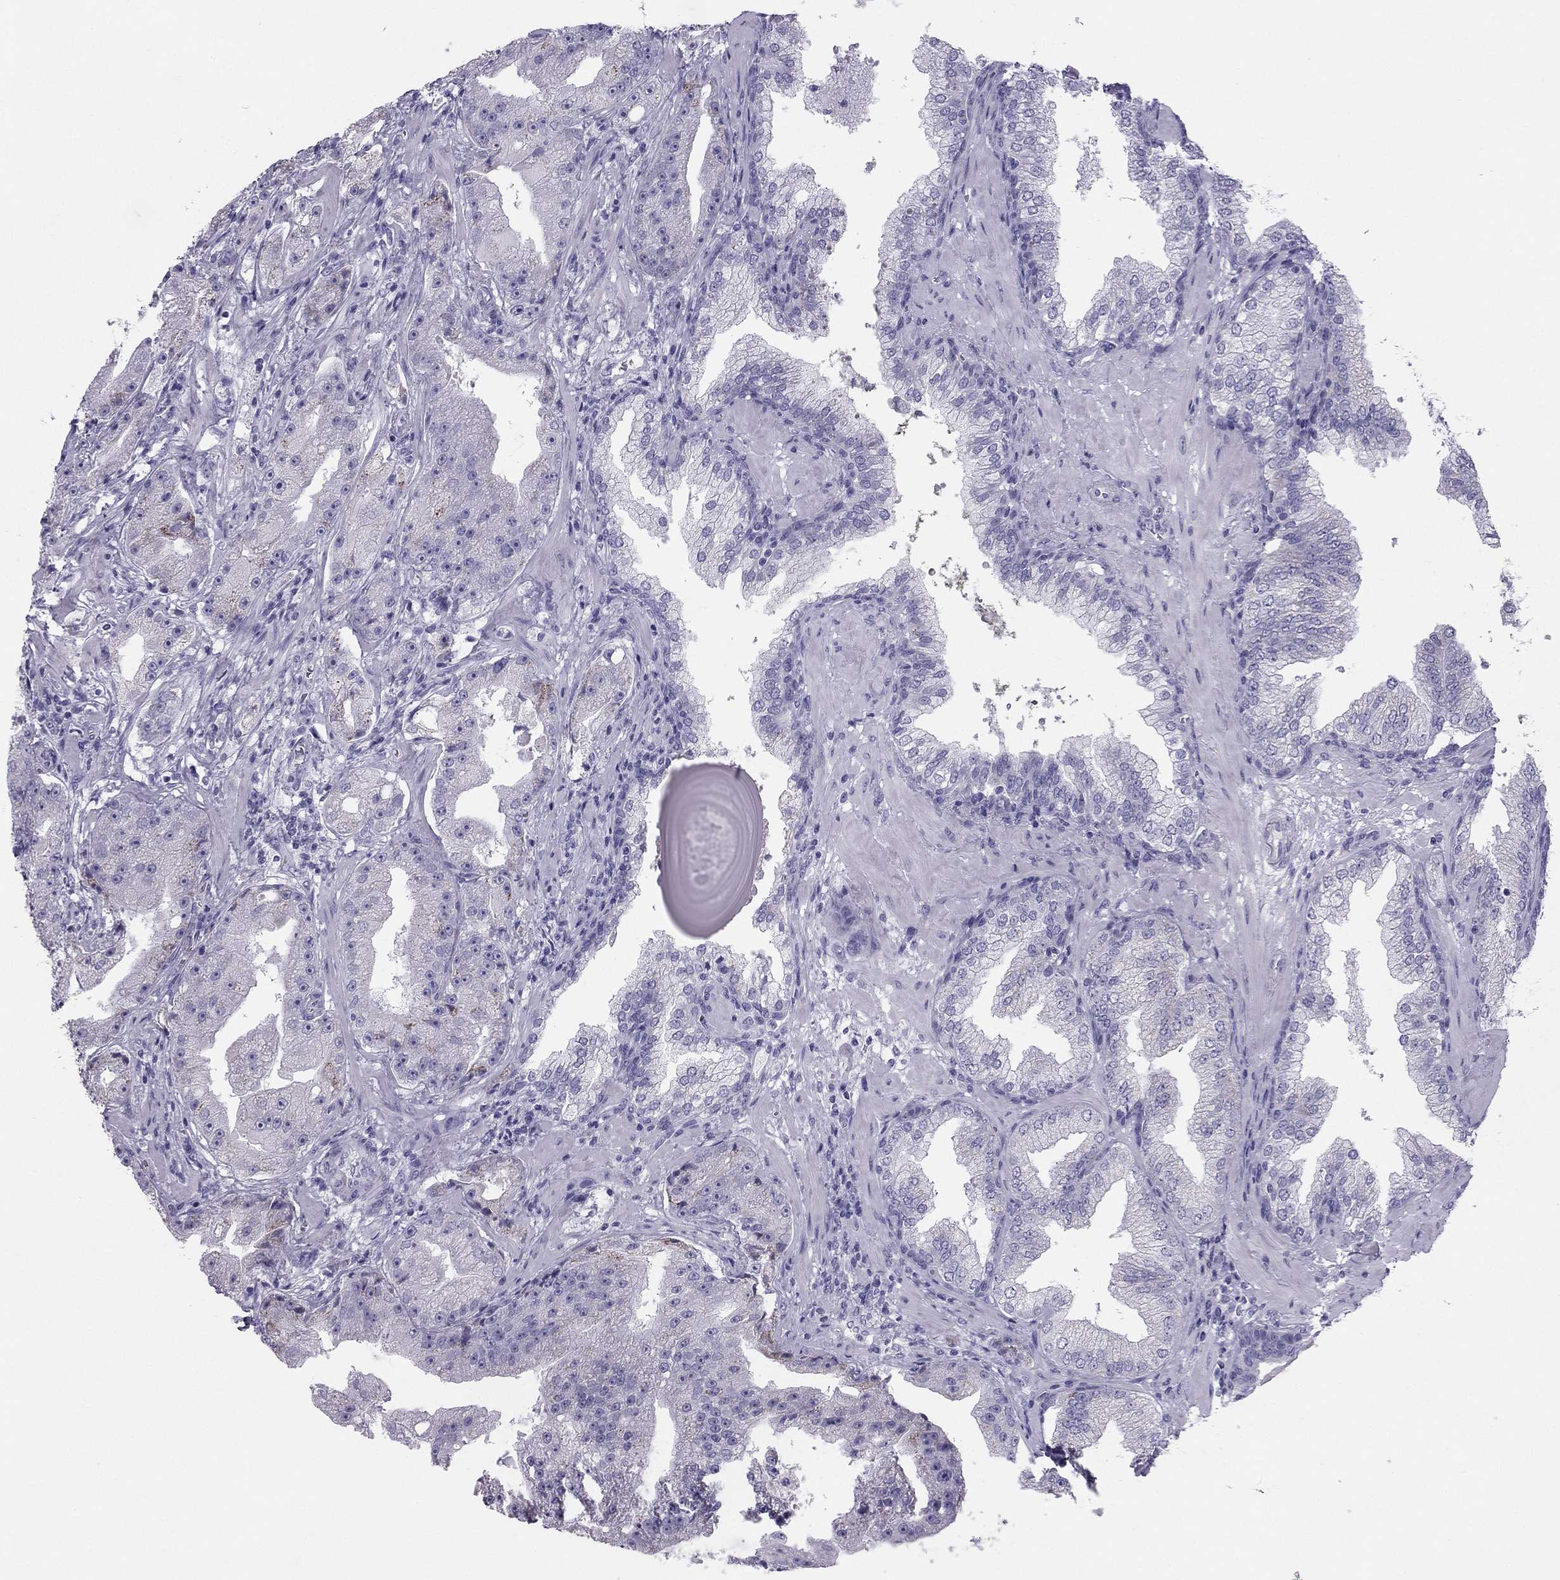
{"staining": {"intensity": "moderate", "quantity": "<25%", "location": "cytoplasmic/membranous"}, "tissue": "prostate cancer", "cell_type": "Tumor cells", "image_type": "cancer", "snomed": [{"axis": "morphology", "description": "Adenocarcinoma, Low grade"}, {"axis": "topography", "description": "Prostate"}], "caption": "High-magnification brightfield microscopy of prostate cancer (low-grade adenocarcinoma) stained with DAB (3,3'-diaminobenzidine) (brown) and counterstained with hematoxylin (blue). tumor cells exhibit moderate cytoplasmic/membranous expression is identified in approximately<25% of cells.", "gene": "TRPM3", "patient": {"sex": "male", "age": 62}}